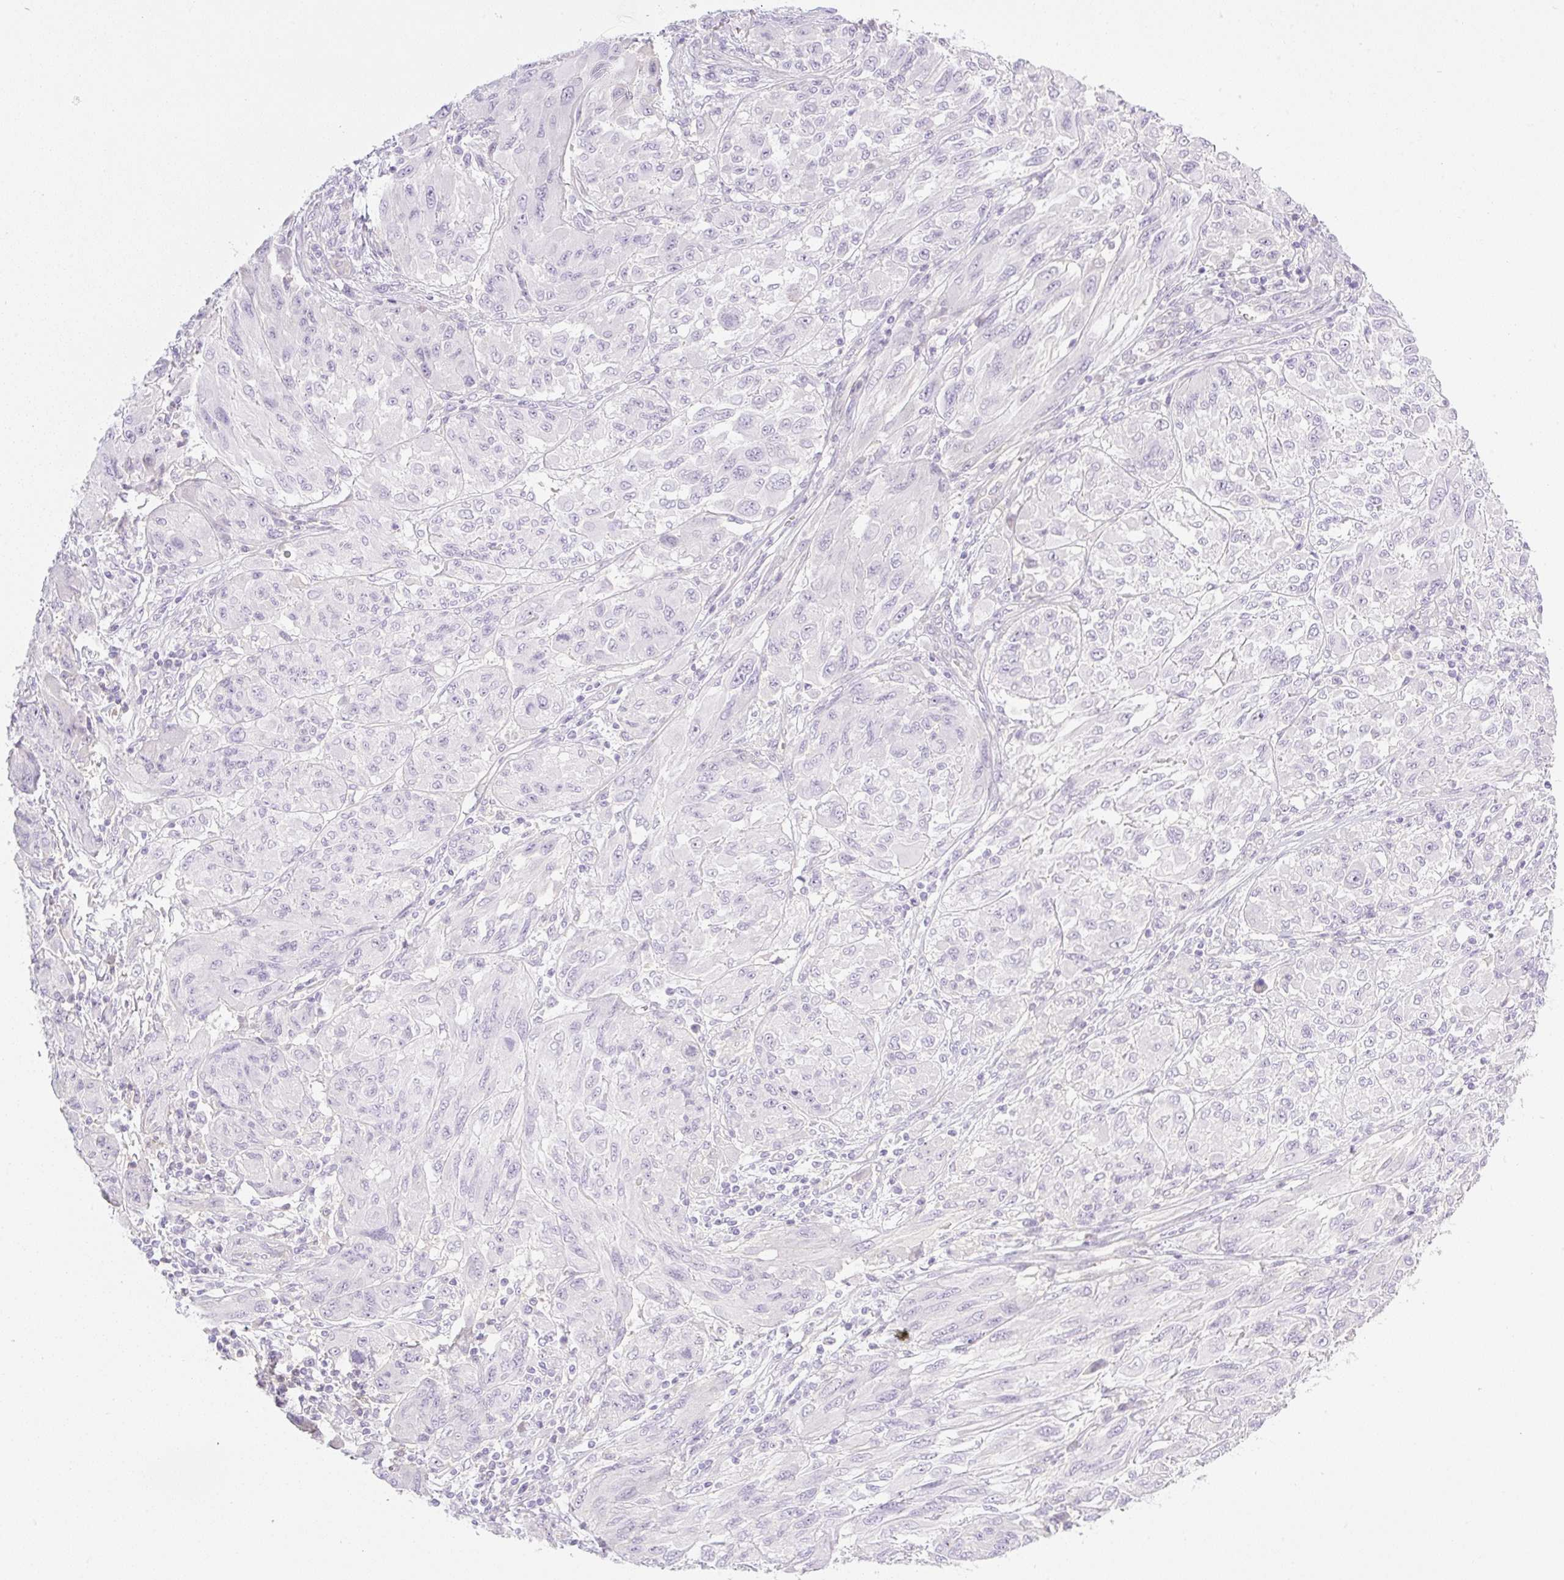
{"staining": {"intensity": "negative", "quantity": "none", "location": "none"}, "tissue": "melanoma", "cell_type": "Tumor cells", "image_type": "cancer", "snomed": [{"axis": "morphology", "description": "Malignant melanoma, NOS"}, {"axis": "topography", "description": "Skin"}], "caption": "IHC histopathology image of human malignant melanoma stained for a protein (brown), which reveals no positivity in tumor cells.", "gene": "MIA2", "patient": {"sex": "female", "age": 91}}